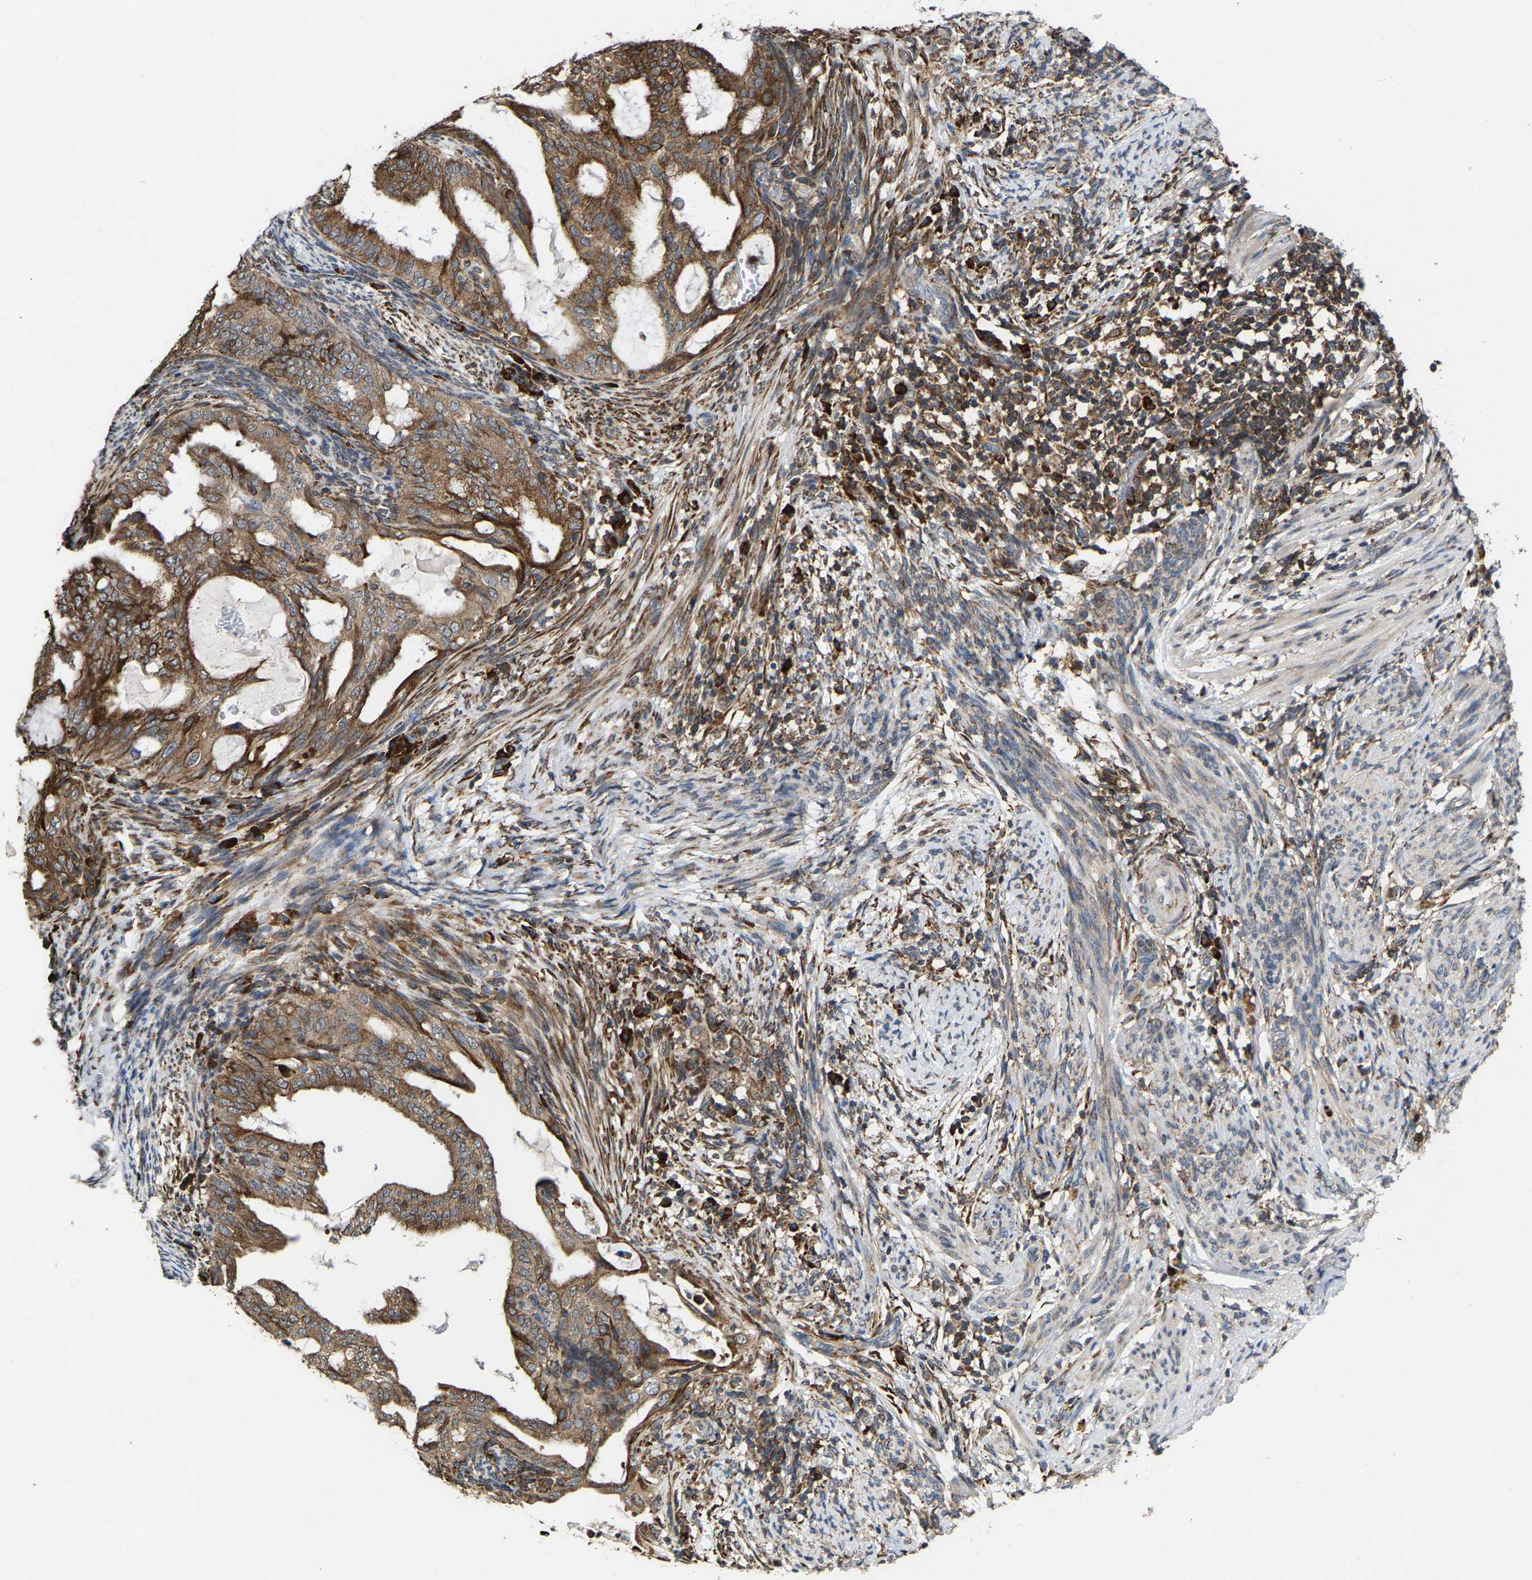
{"staining": {"intensity": "strong", "quantity": ">75%", "location": "cytoplasmic/membranous"}, "tissue": "endometrial cancer", "cell_type": "Tumor cells", "image_type": "cancer", "snomed": [{"axis": "morphology", "description": "Adenocarcinoma, NOS"}, {"axis": "topography", "description": "Endometrium"}], "caption": "Immunohistochemical staining of human adenocarcinoma (endometrial) shows high levels of strong cytoplasmic/membranous protein expression in approximately >75% of tumor cells.", "gene": "FGD3", "patient": {"sex": "female", "age": 58}}